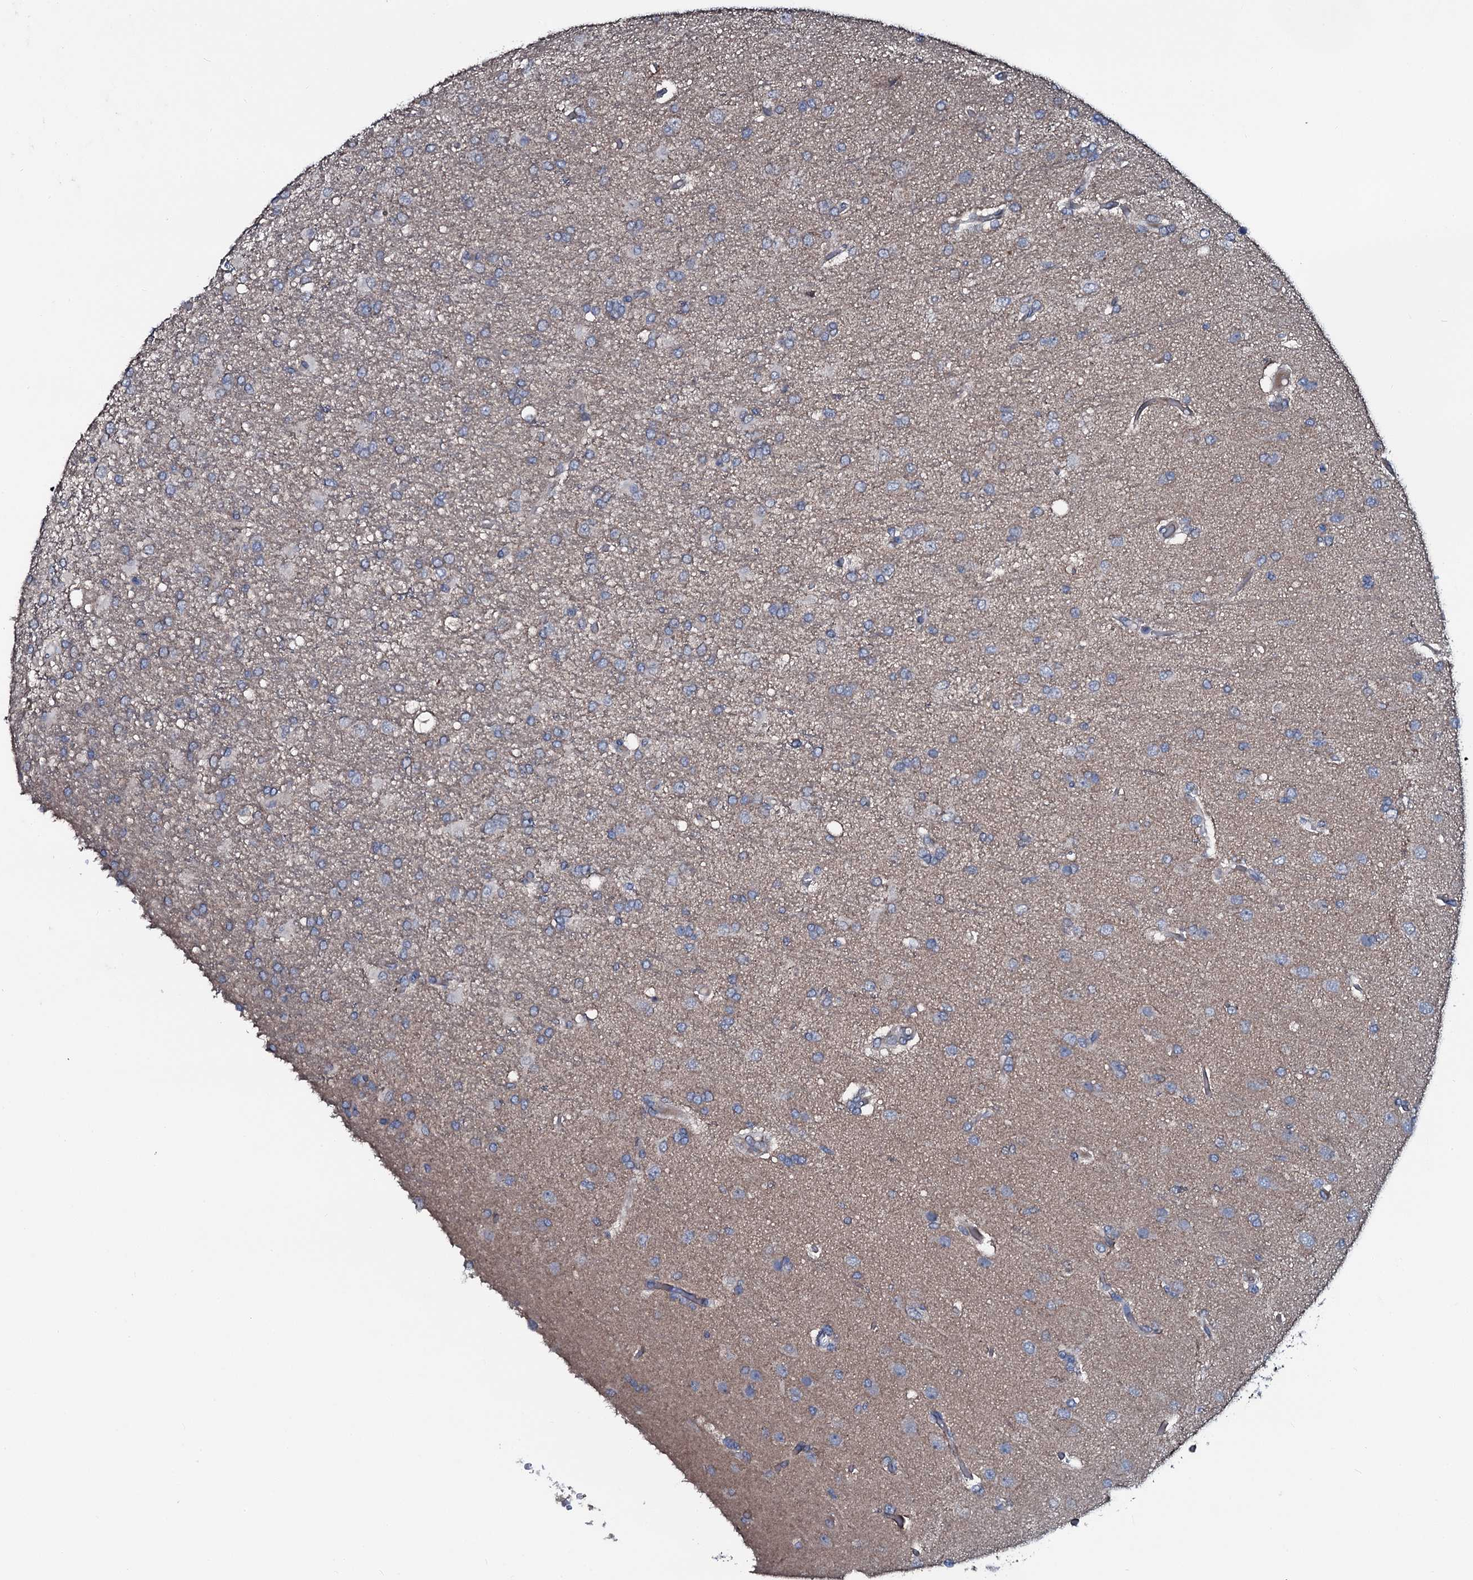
{"staining": {"intensity": "negative", "quantity": "none", "location": "none"}, "tissue": "glioma", "cell_type": "Tumor cells", "image_type": "cancer", "snomed": [{"axis": "morphology", "description": "Glioma, malignant, High grade"}, {"axis": "topography", "description": "Brain"}], "caption": "Immunohistochemical staining of glioma demonstrates no significant staining in tumor cells.", "gene": "IL12B", "patient": {"sex": "female", "age": 74}}